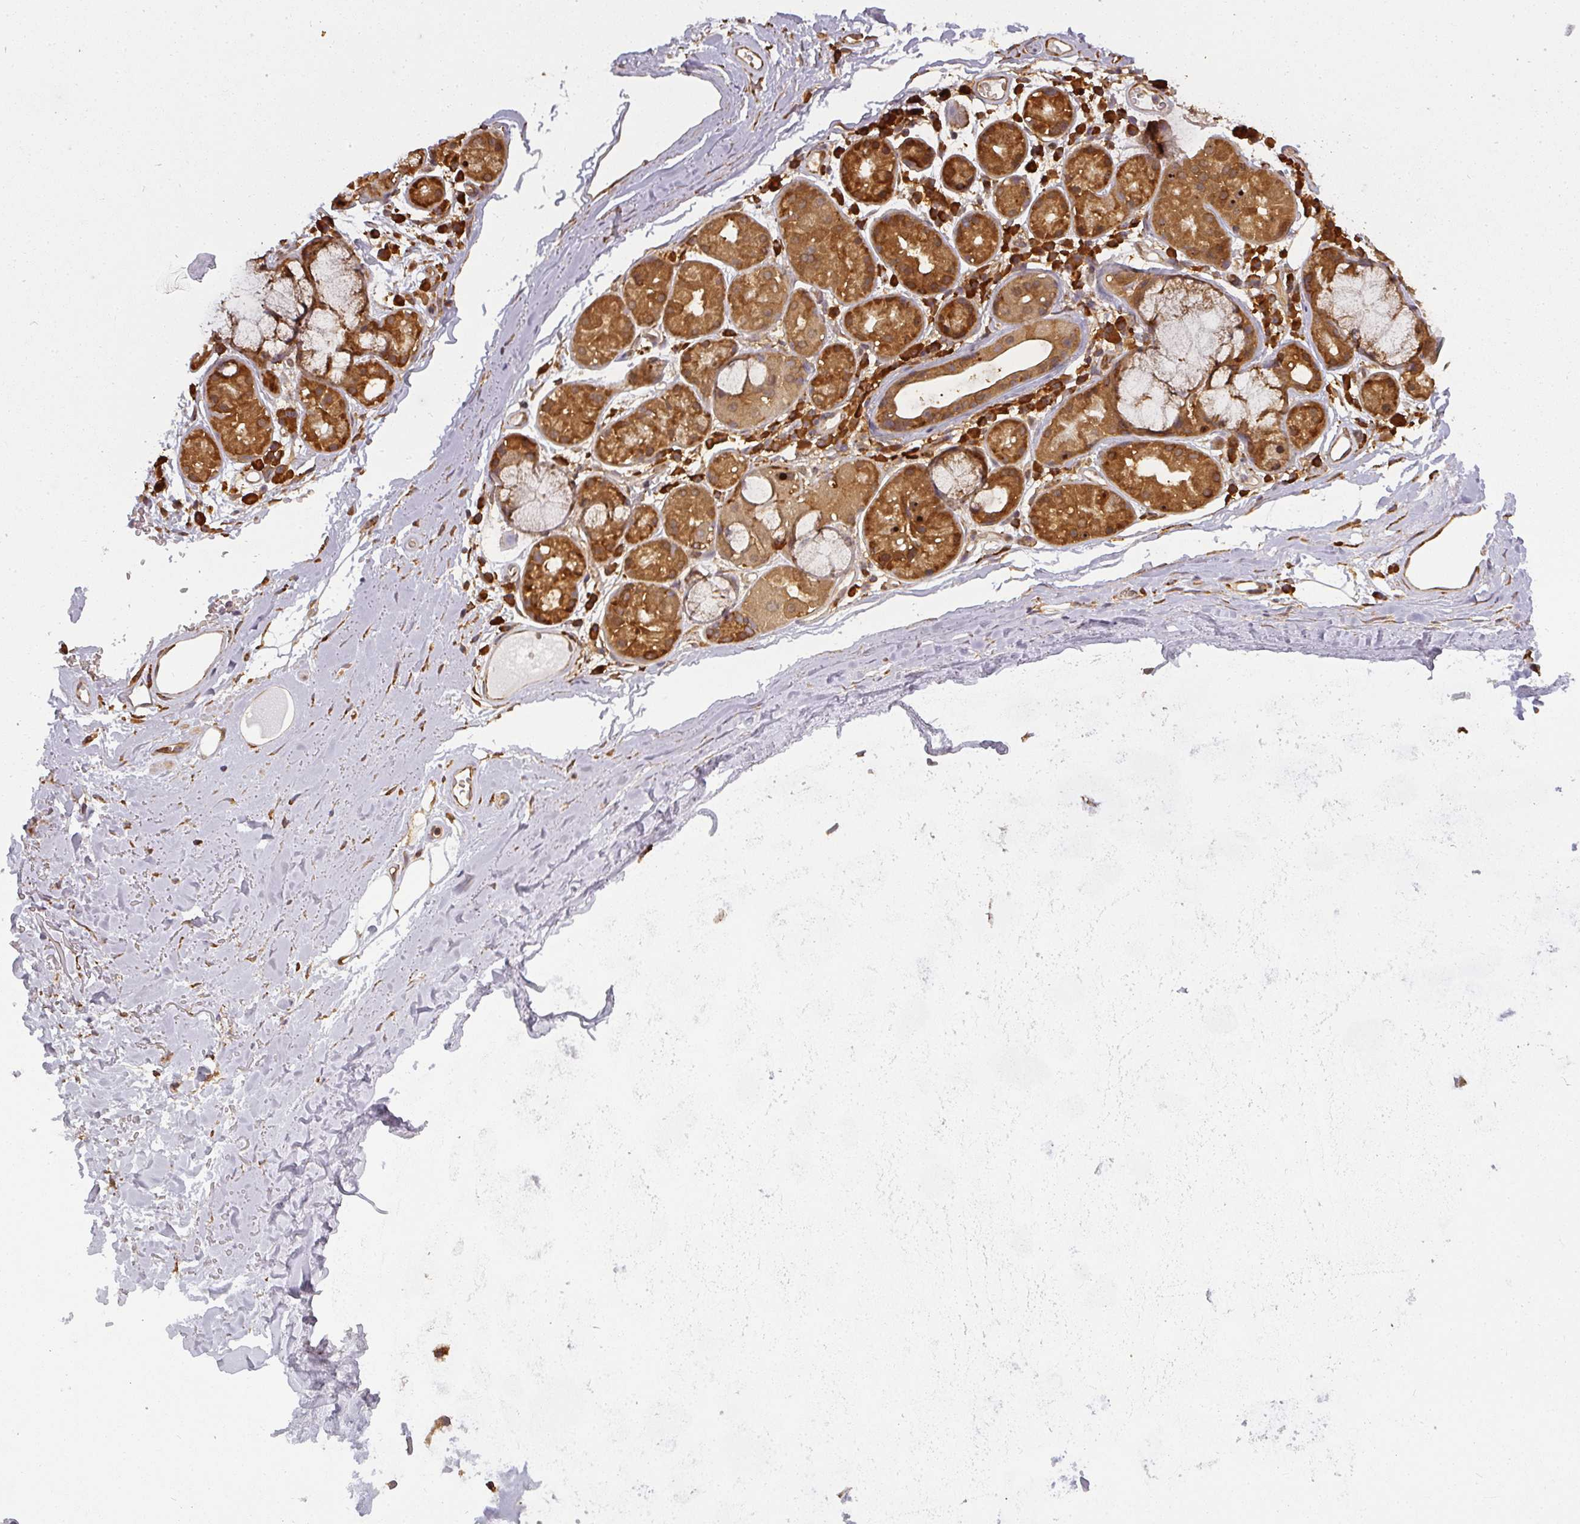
{"staining": {"intensity": "moderate", "quantity": "<25%", "location": "cytoplasmic/membranous"}, "tissue": "adipose tissue", "cell_type": "Adipocytes", "image_type": "normal", "snomed": [{"axis": "morphology", "description": "Normal tissue, NOS"}, {"axis": "topography", "description": "Cartilage tissue"}], "caption": "High-power microscopy captured an IHC micrograph of normal adipose tissue, revealing moderate cytoplasmic/membranous staining in approximately <25% of adipocytes.", "gene": "PPP6R3", "patient": {"sex": "male", "age": 80}}